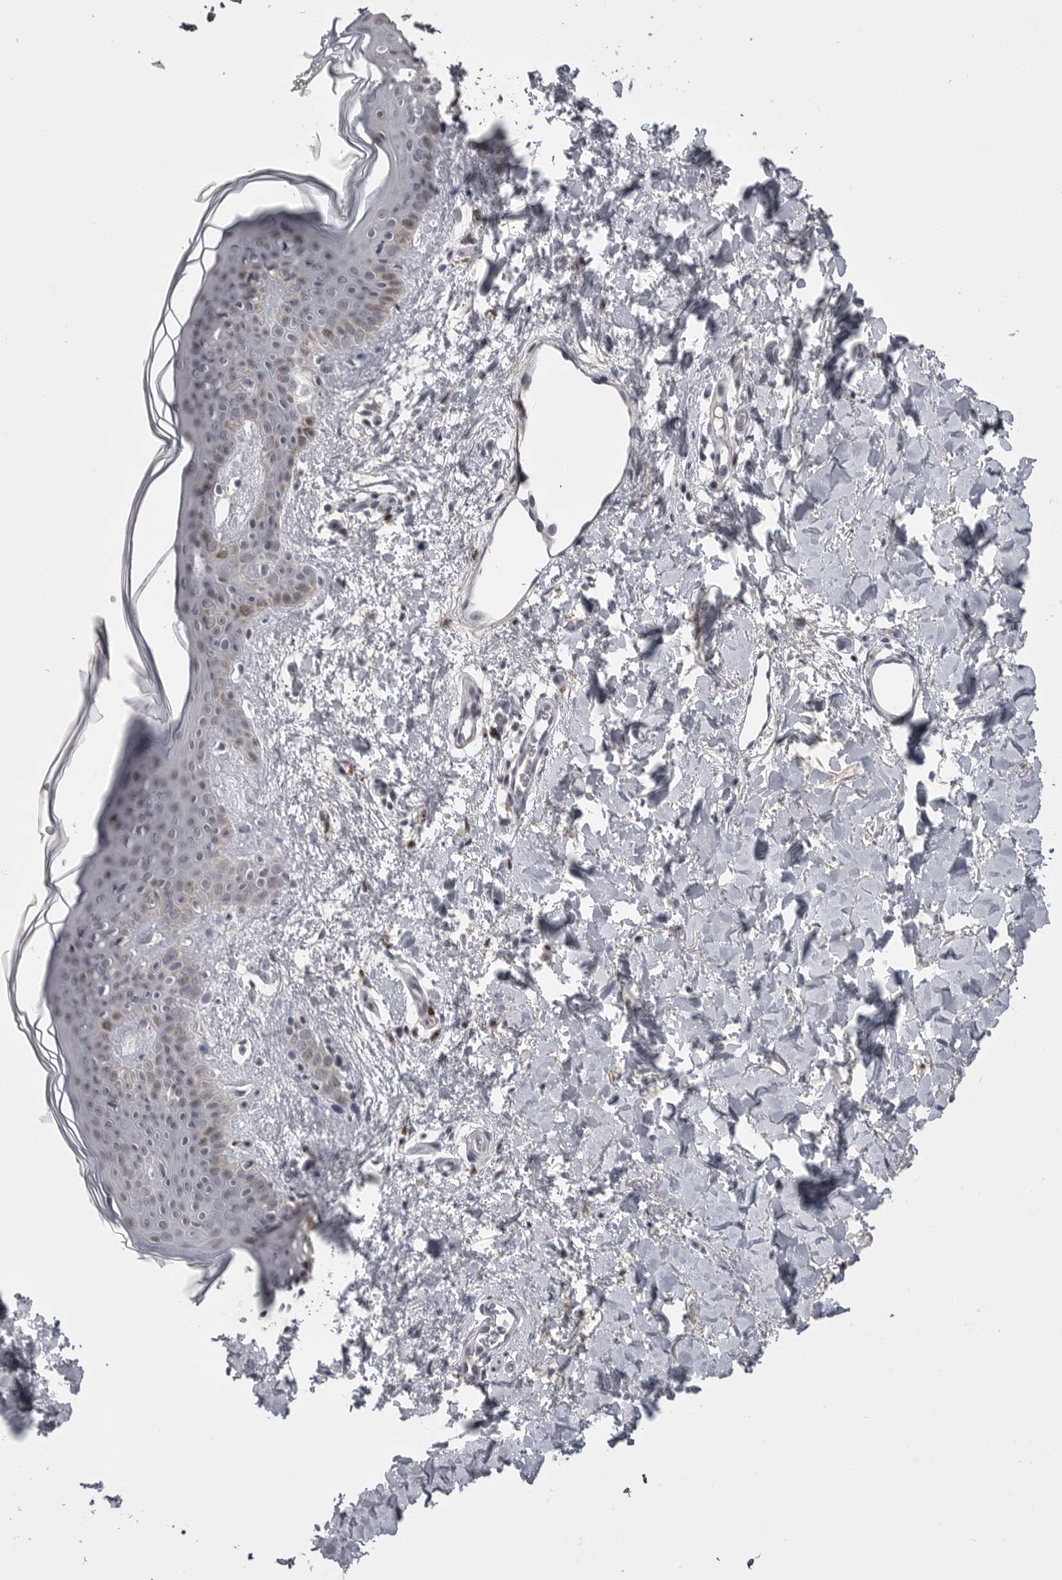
{"staining": {"intensity": "weak", "quantity": "25%-75%", "location": "cytoplasmic/membranous"}, "tissue": "skin", "cell_type": "Fibroblasts", "image_type": "normal", "snomed": [{"axis": "morphology", "description": "Normal tissue, NOS"}, {"axis": "topography", "description": "Skin"}], "caption": "A brown stain highlights weak cytoplasmic/membranous staining of a protein in fibroblasts of normal human skin. Ihc stains the protein of interest in brown and the nuclei are stained blue.", "gene": "DLG2", "patient": {"sex": "female", "age": 46}}